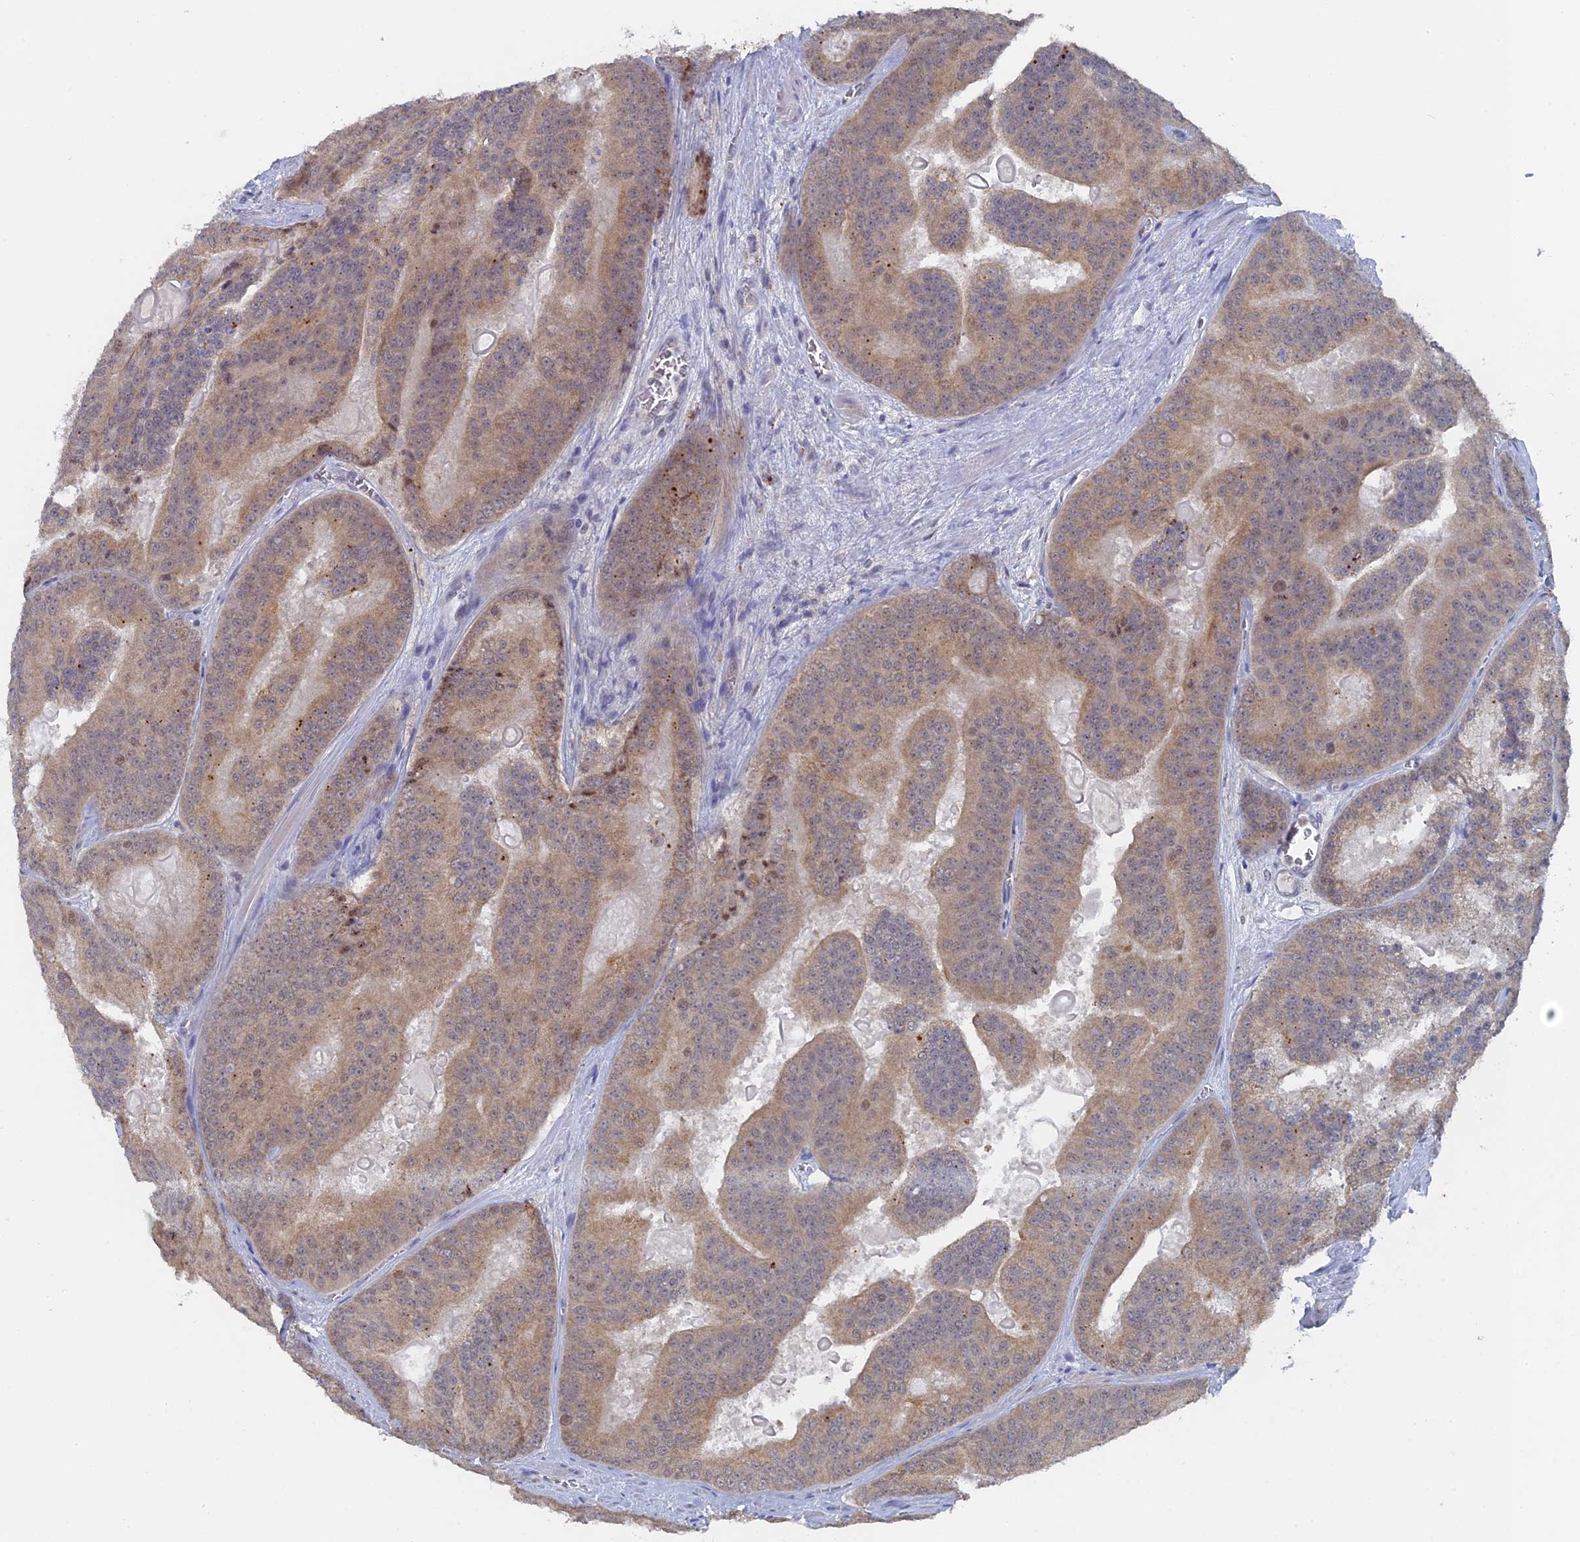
{"staining": {"intensity": "weak", "quantity": ">75%", "location": "cytoplasmic/membranous"}, "tissue": "prostate cancer", "cell_type": "Tumor cells", "image_type": "cancer", "snomed": [{"axis": "morphology", "description": "Adenocarcinoma, High grade"}, {"axis": "topography", "description": "Prostate"}], "caption": "Human prostate adenocarcinoma (high-grade) stained for a protein (brown) reveals weak cytoplasmic/membranous positive expression in about >75% of tumor cells.", "gene": "MIGA2", "patient": {"sex": "male", "age": 61}}